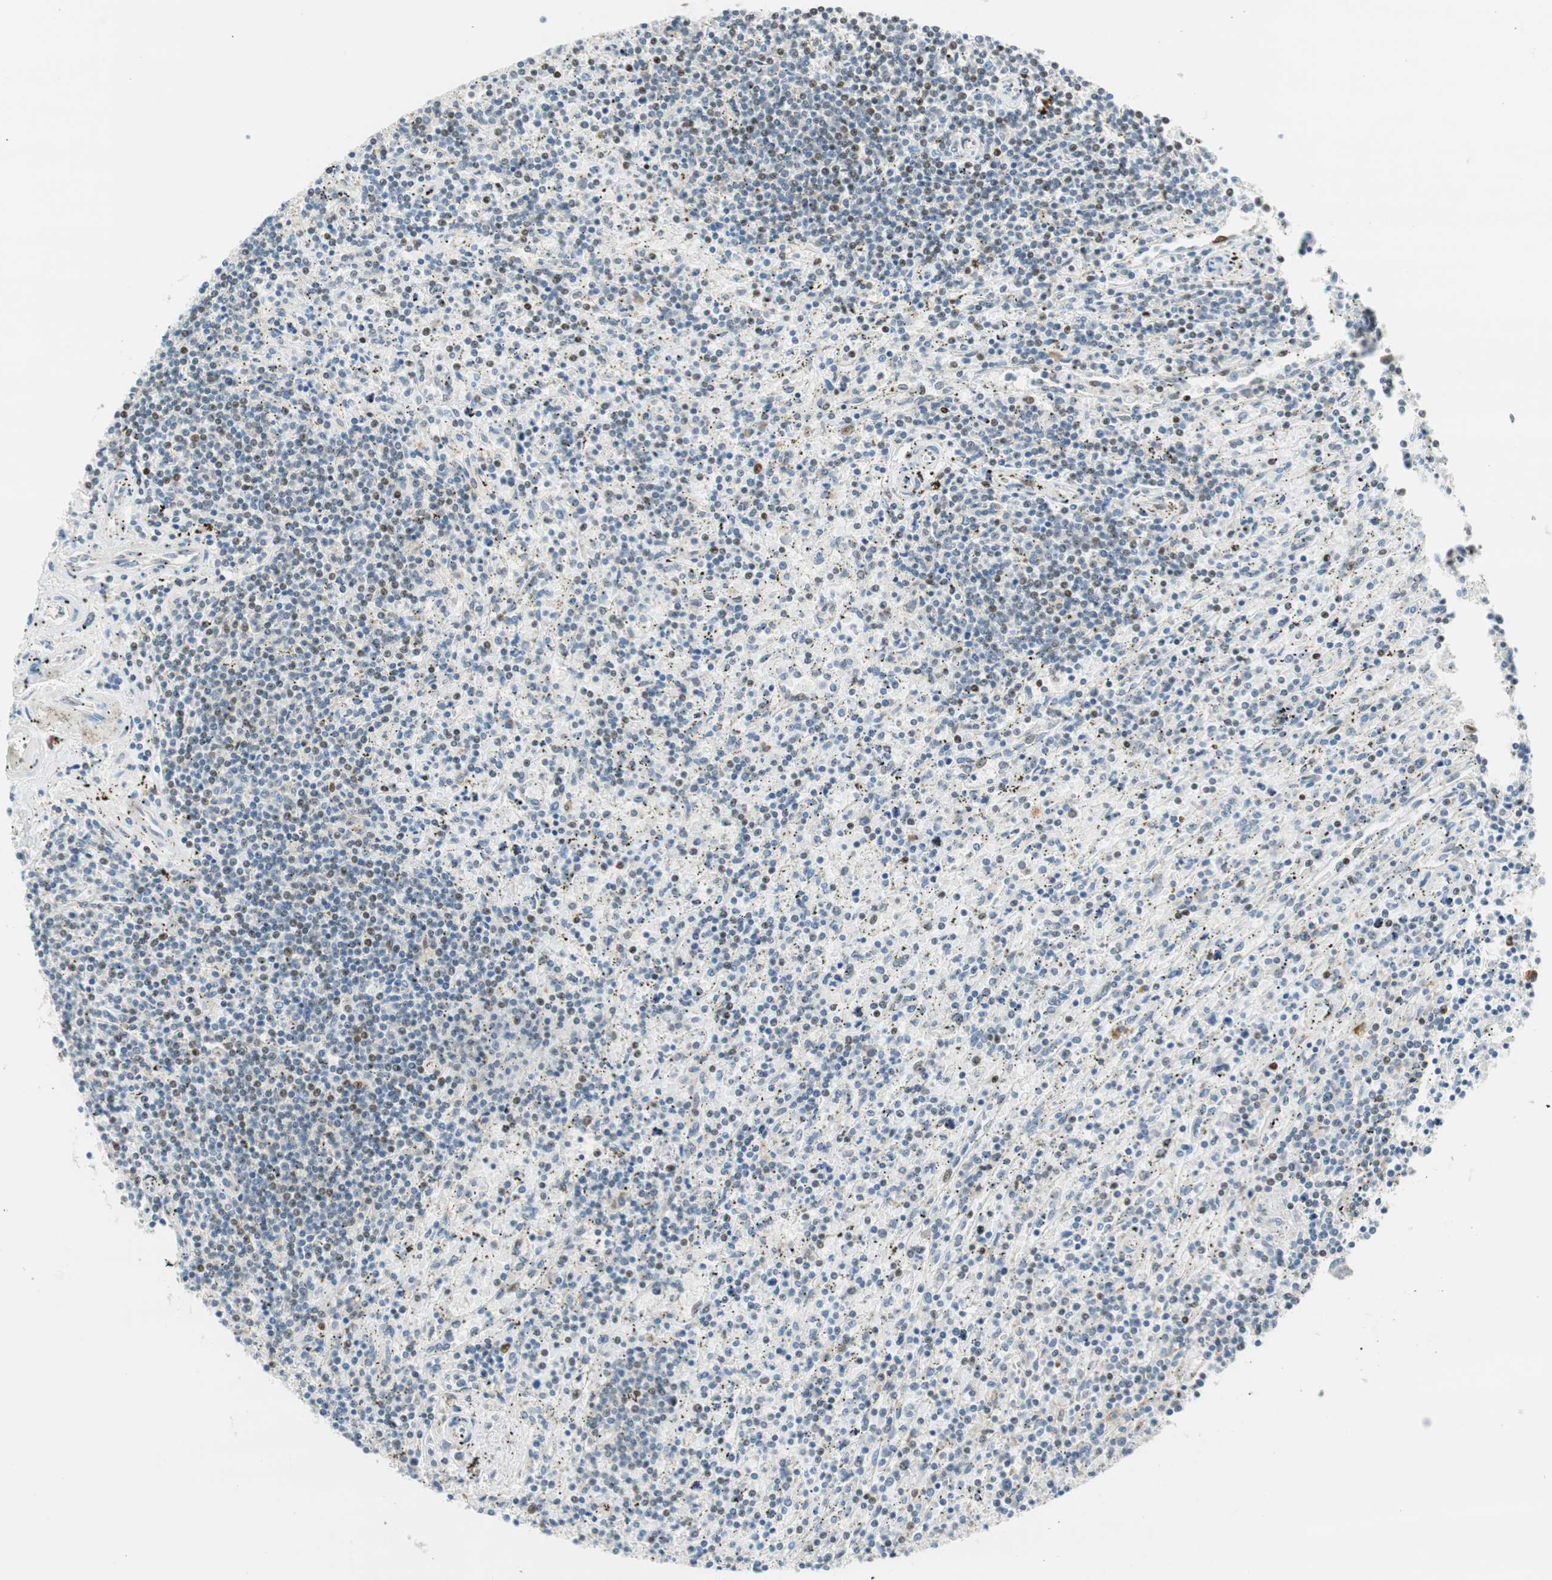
{"staining": {"intensity": "negative", "quantity": "none", "location": "none"}, "tissue": "lymphoma", "cell_type": "Tumor cells", "image_type": "cancer", "snomed": [{"axis": "morphology", "description": "Malignant lymphoma, non-Hodgkin's type, Low grade"}, {"axis": "topography", "description": "Spleen"}], "caption": "Protein analysis of lymphoma reveals no significant staining in tumor cells. The staining is performed using DAB (3,3'-diaminobenzidine) brown chromogen with nuclei counter-stained in using hematoxylin.", "gene": "MSX2", "patient": {"sex": "male", "age": 76}}